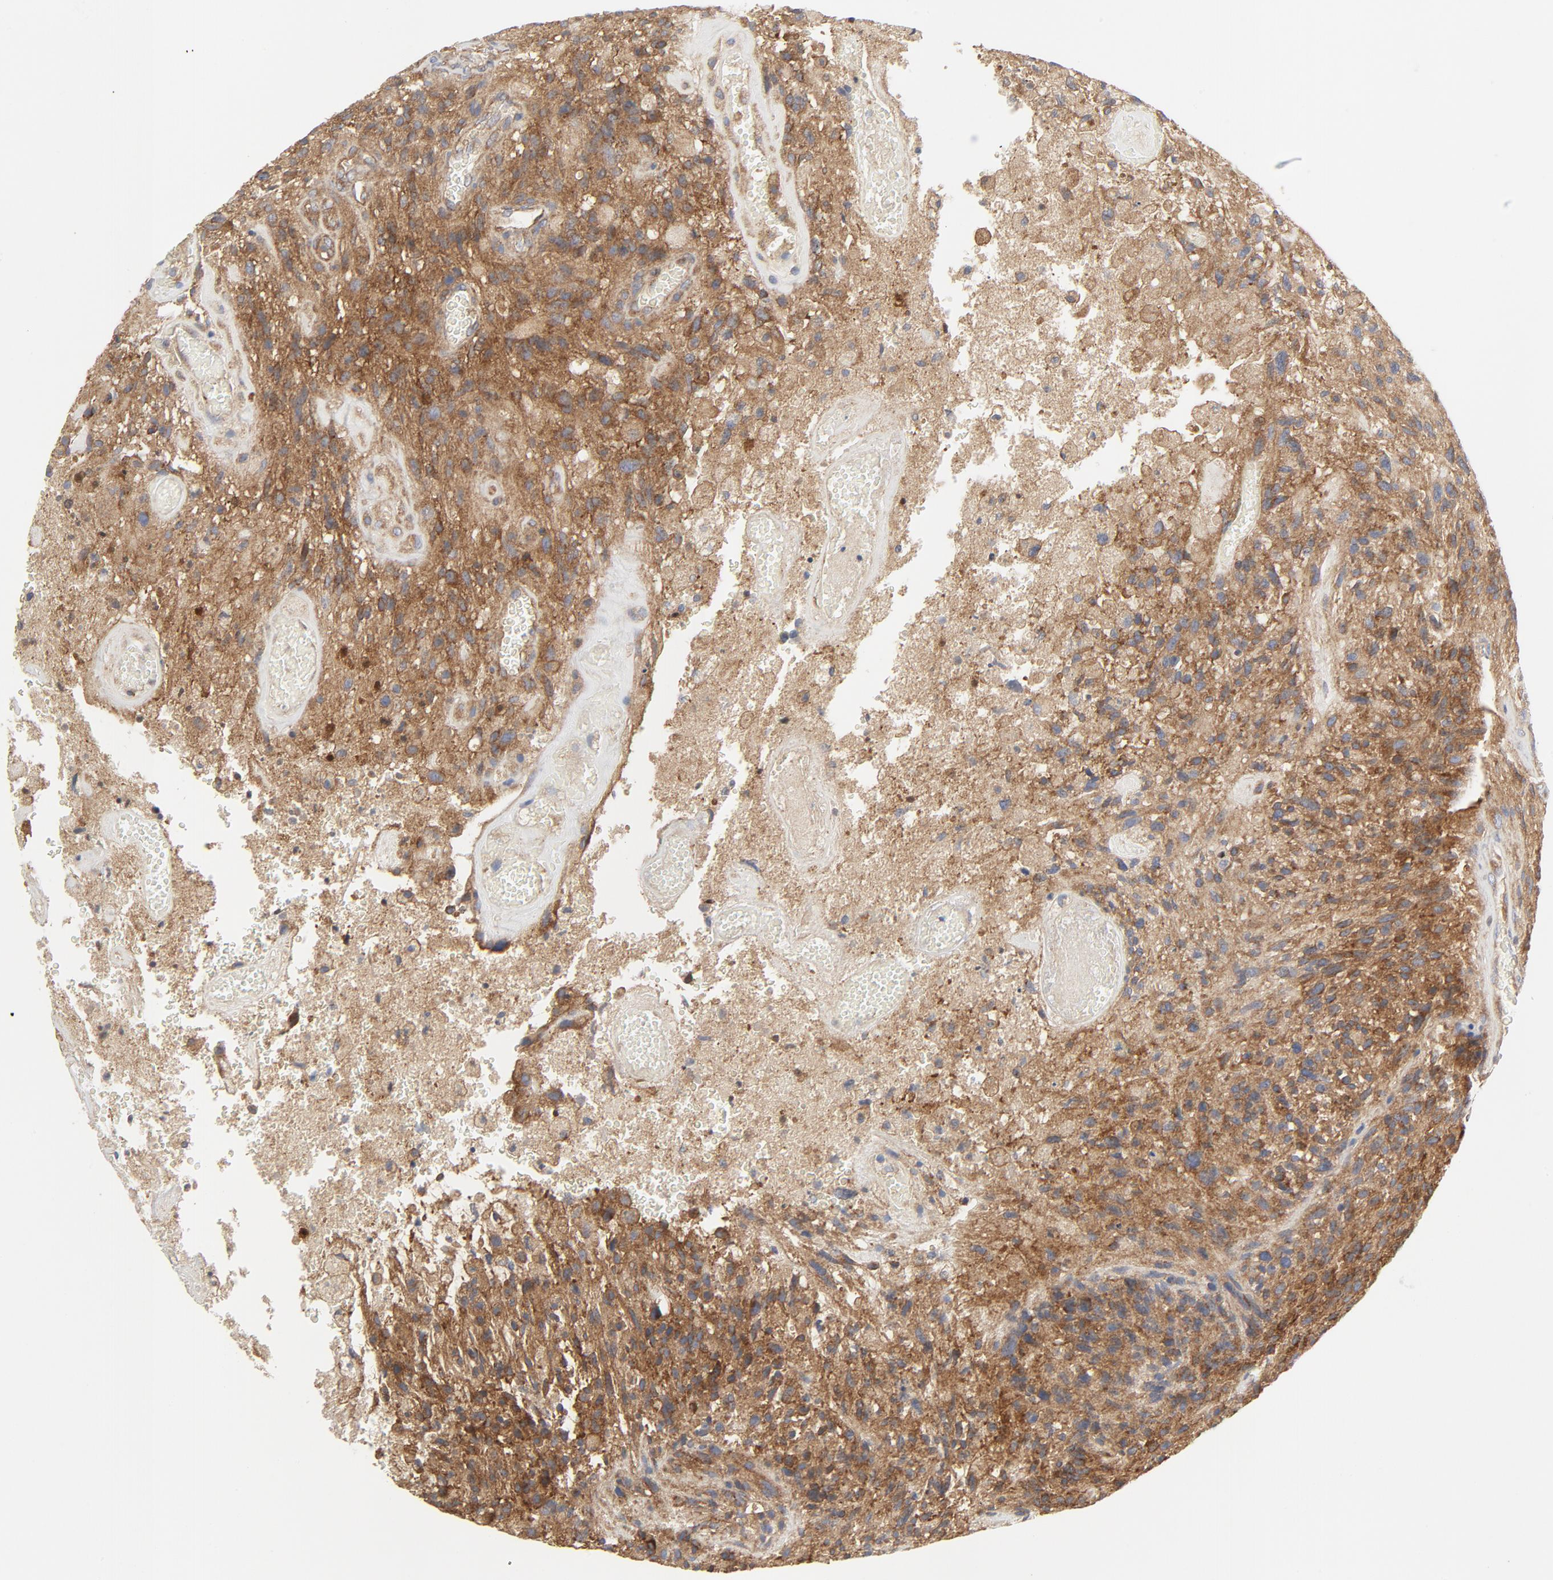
{"staining": {"intensity": "moderate", "quantity": "25%-75%", "location": "cytoplasmic/membranous"}, "tissue": "glioma", "cell_type": "Tumor cells", "image_type": "cancer", "snomed": [{"axis": "morphology", "description": "Normal tissue, NOS"}, {"axis": "morphology", "description": "Glioma, malignant, High grade"}, {"axis": "topography", "description": "Cerebral cortex"}], "caption": "About 25%-75% of tumor cells in glioma show moderate cytoplasmic/membranous protein expression as visualized by brown immunohistochemical staining.", "gene": "RABEP1", "patient": {"sex": "male", "age": 75}}